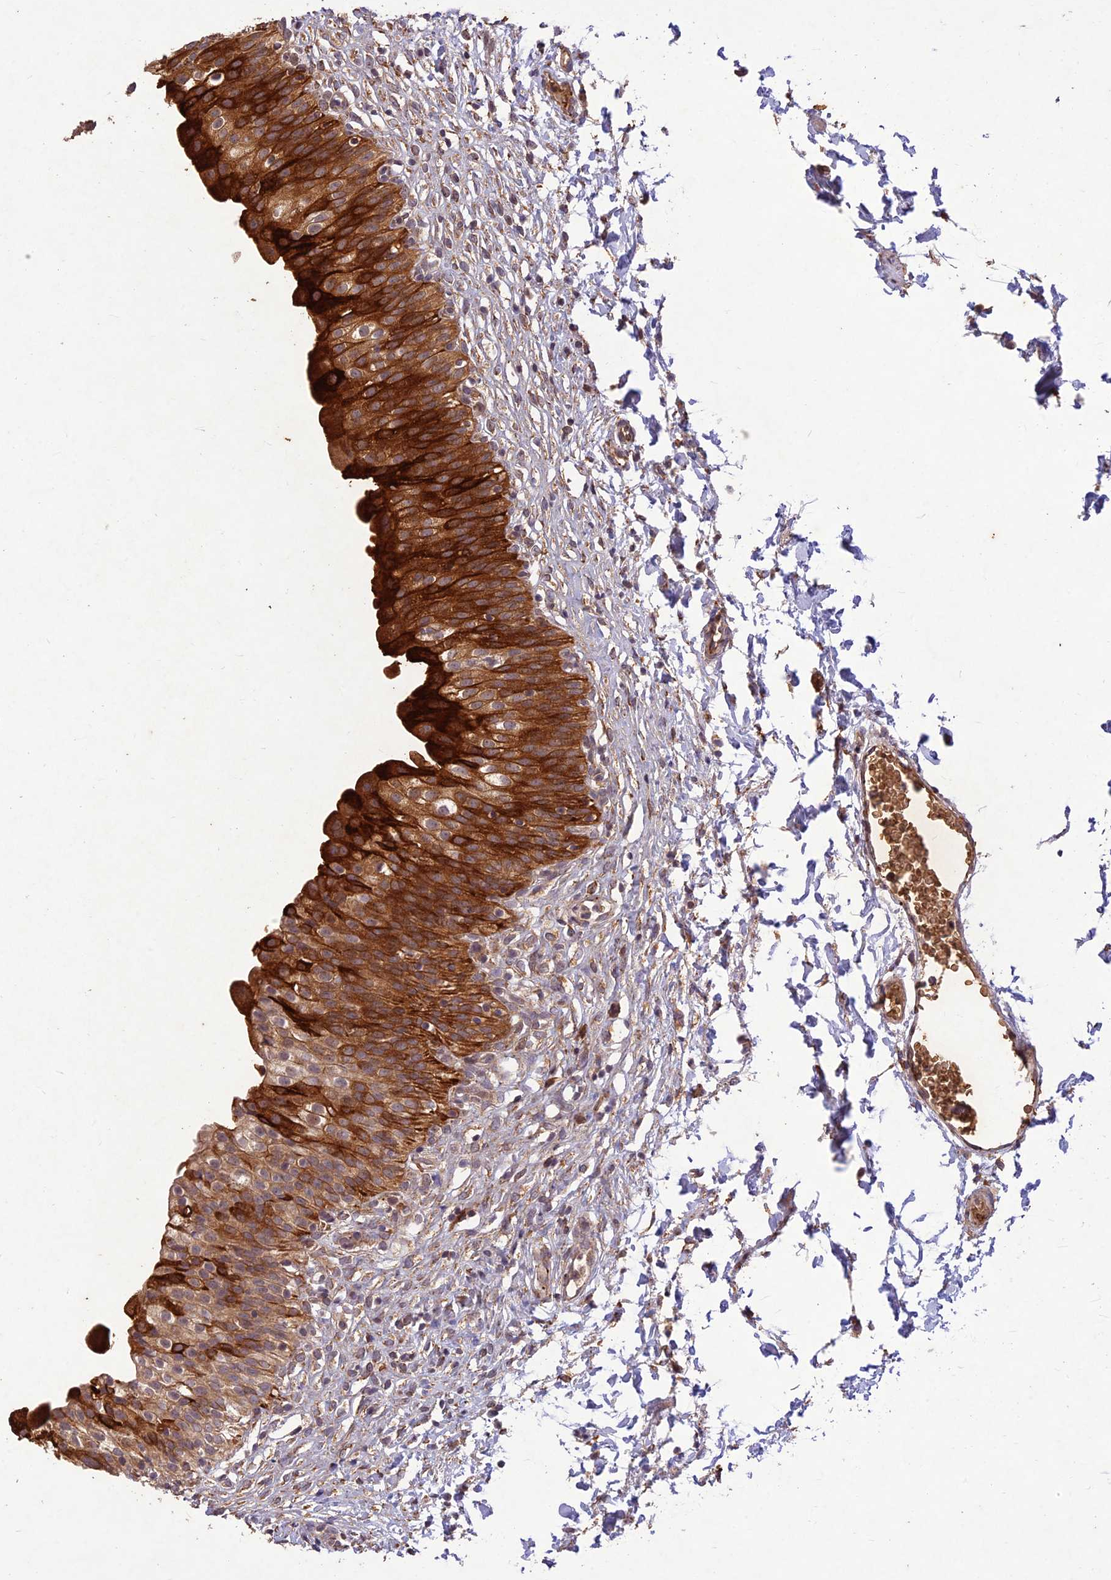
{"staining": {"intensity": "strong", "quantity": ">75%", "location": "cytoplasmic/membranous"}, "tissue": "urinary bladder", "cell_type": "Urothelial cells", "image_type": "normal", "snomed": [{"axis": "morphology", "description": "Normal tissue, NOS"}, {"axis": "topography", "description": "Urinary bladder"}], "caption": "DAB (3,3'-diaminobenzidine) immunohistochemical staining of benign urinary bladder displays strong cytoplasmic/membranous protein staining in about >75% of urothelial cells.", "gene": "PPP1R11", "patient": {"sex": "male", "age": 55}}